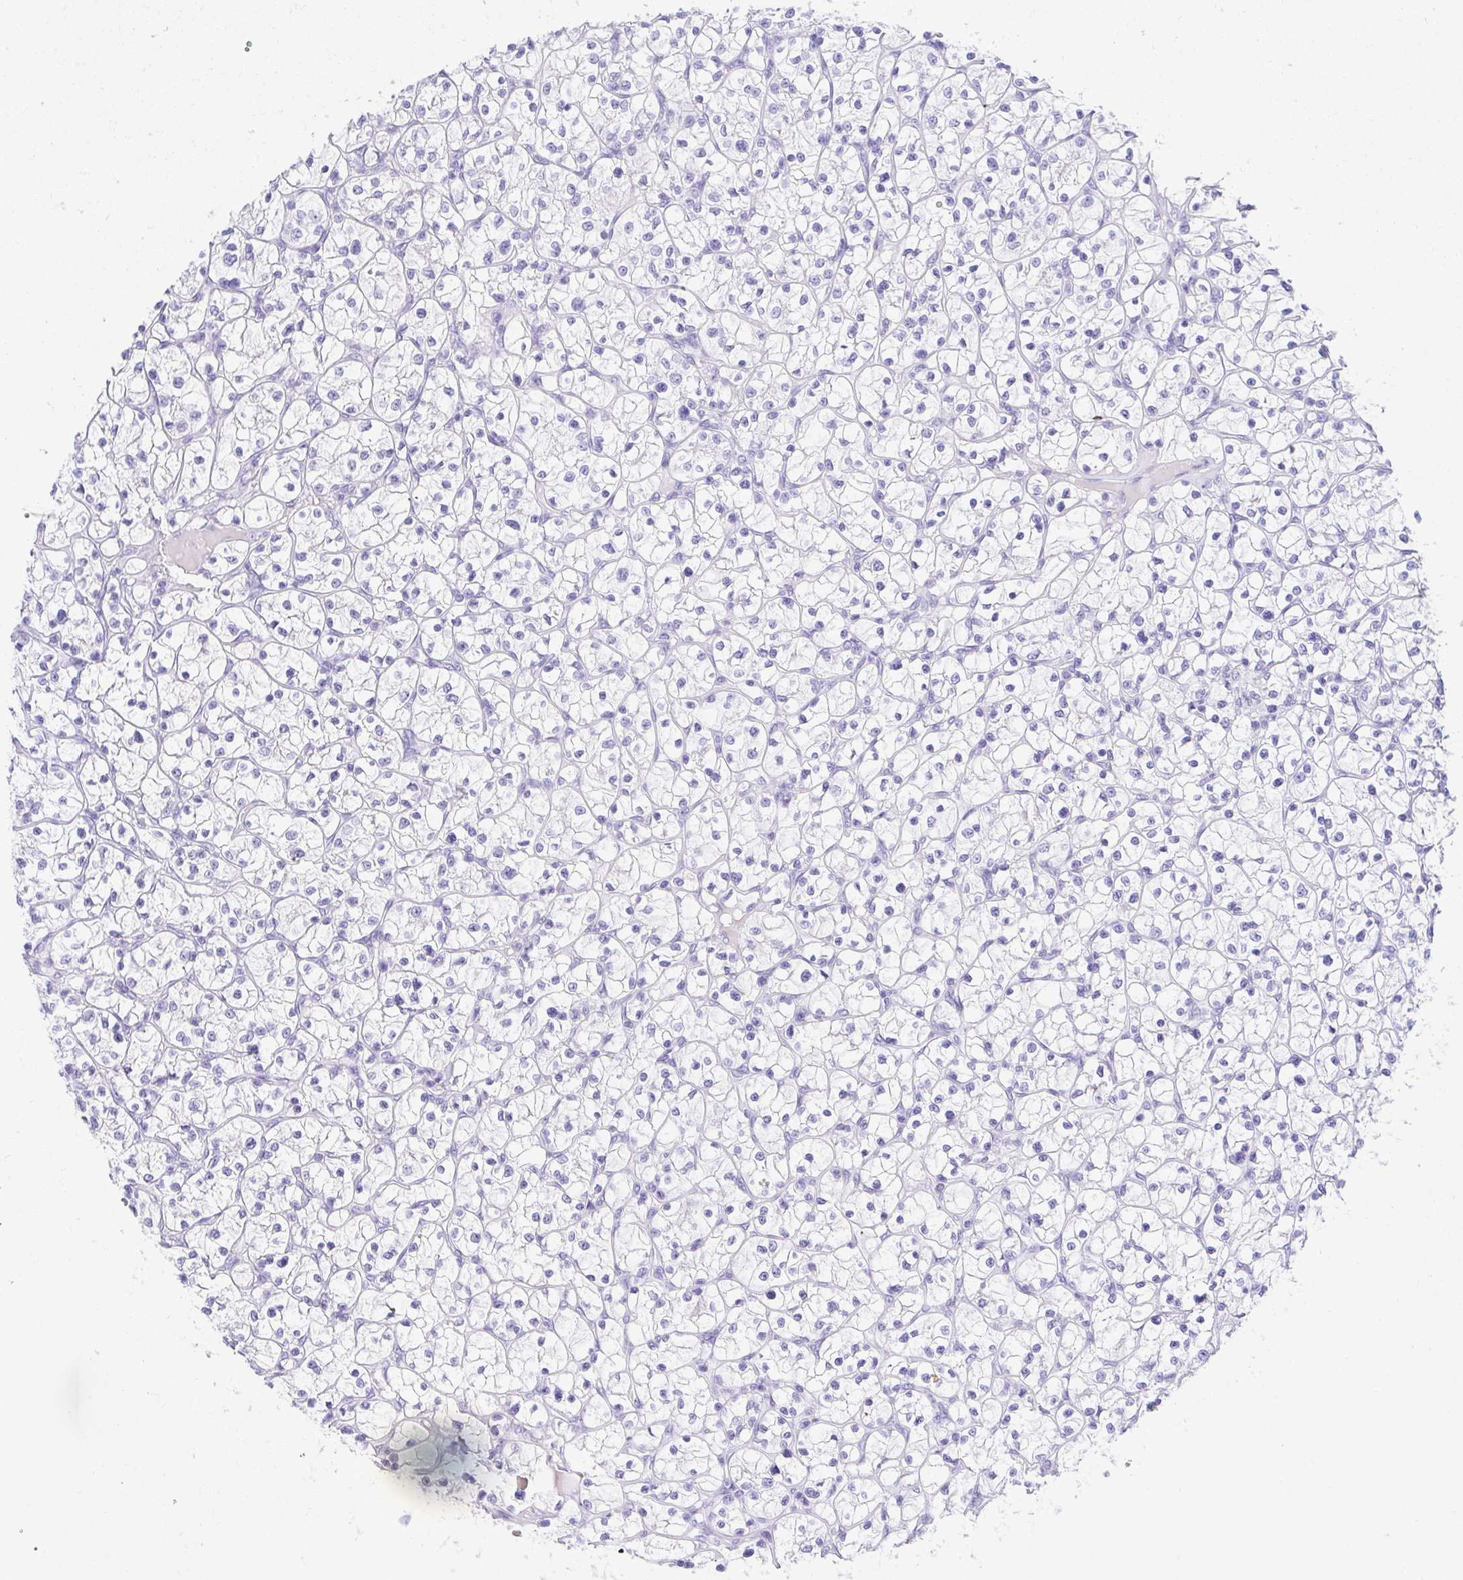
{"staining": {"intensity": "negative", "quantity": "none", "location": "none"}, "tissue": "renal cancer", "cell_type": "Tumor cells", "image_type": "cancer", "snomed": [{"axis": "morphology", "description": "Adenocarcinoma, NOS"}, {"axis": "topography", "description": "Kidney"}], "caption": "An image of adenocarcinoma (renal) stained for a protein exhibits no brown staining in tumor cells.", "gene": "GKN1", "patient": {"sex": "female", "age": 64}}